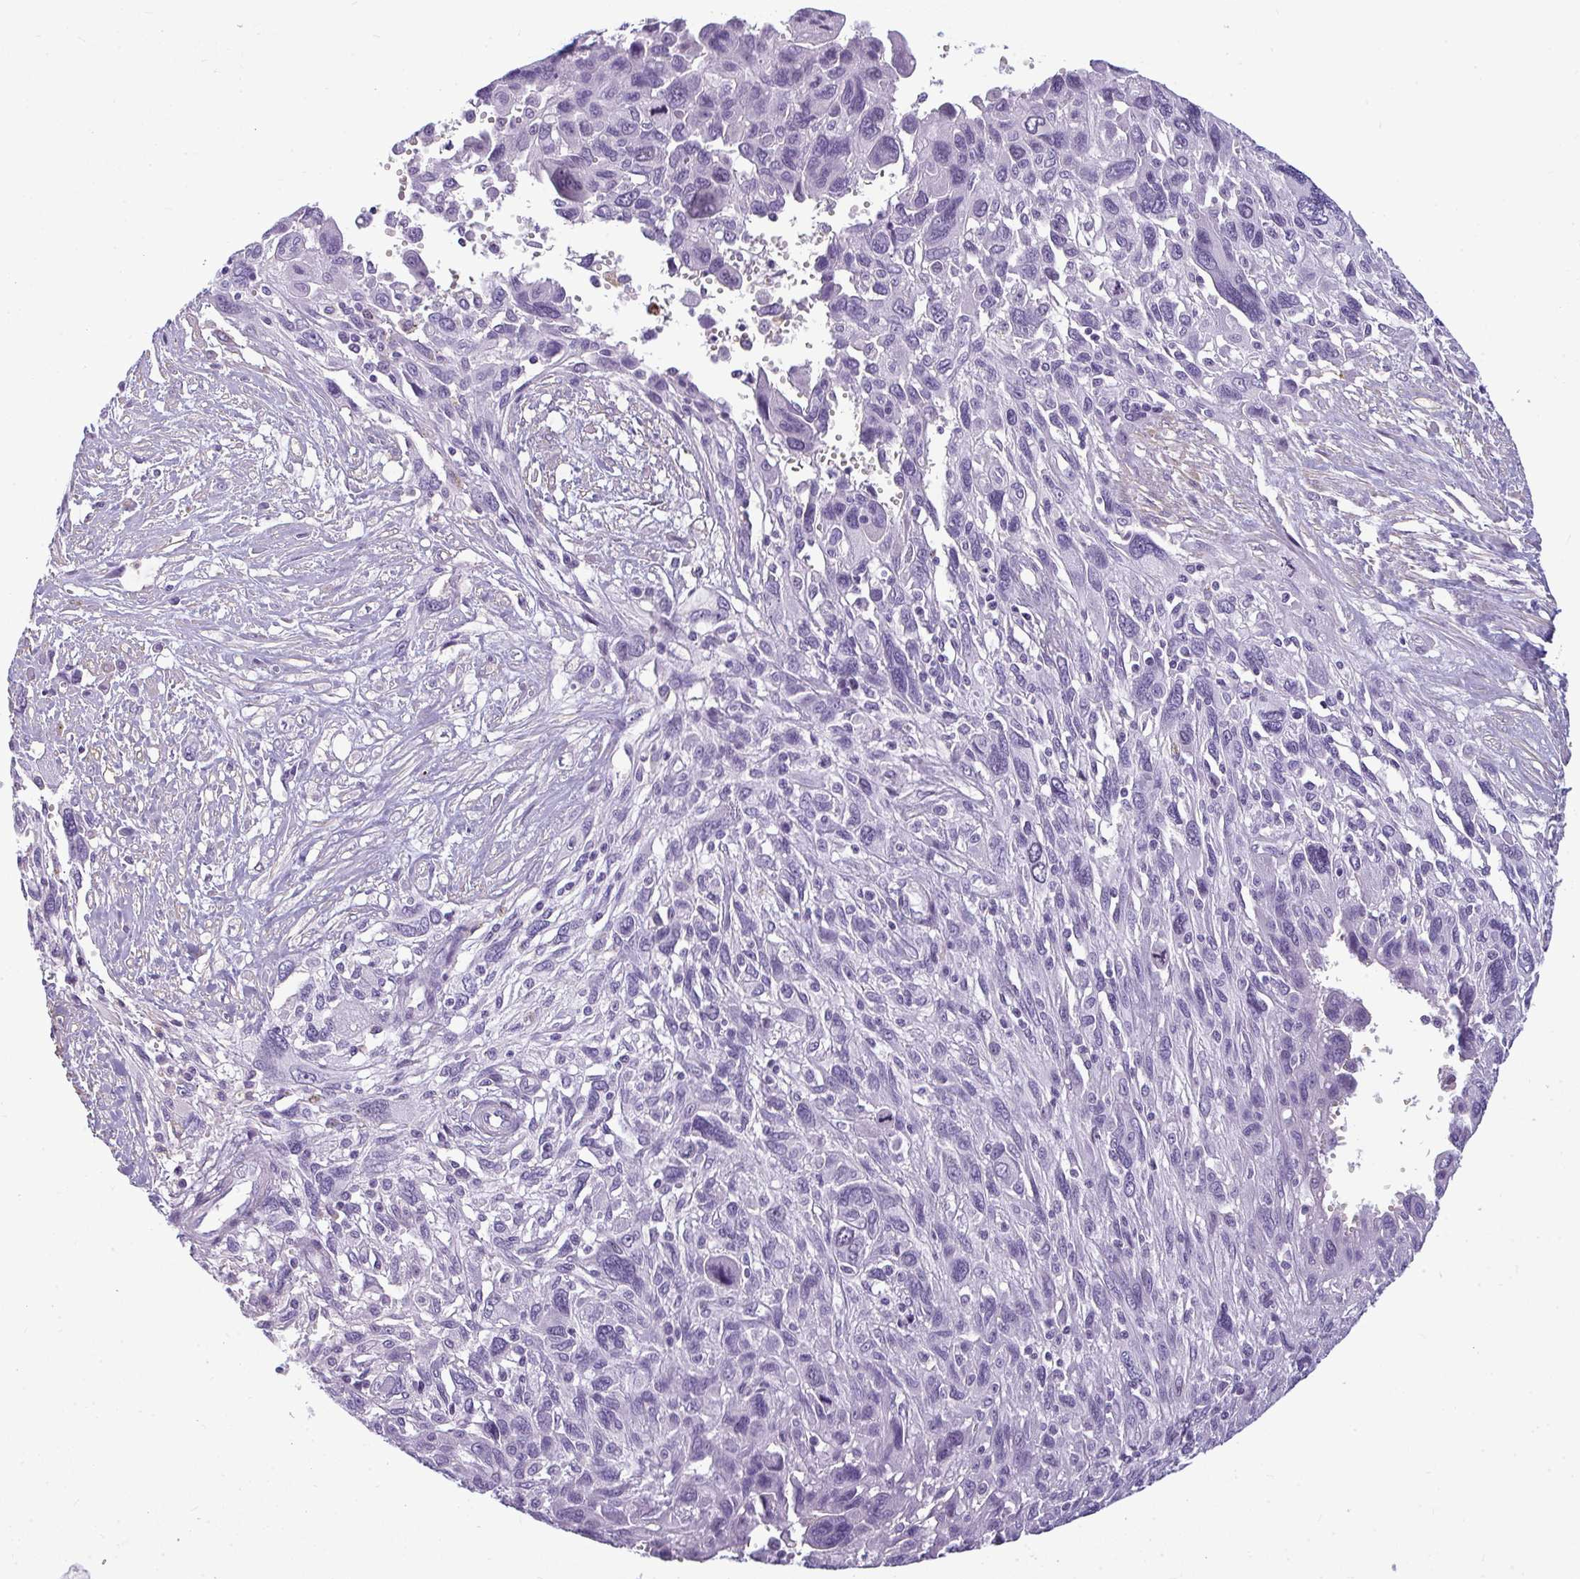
{"staining": {"intensity": "negative", "quantity": "none", "location": "none"}, "tissue": "pancreatic cancer", "cell_type": "Tumor cells", "image_type": "cancer", "snomed": [{"axis": "morphology", "description": "Adenocarcinoma, NOS"}, {"axis": "topography", "description": "Pancreas"}], "caption": "Human pancreatic cancer (adenocarcinoma) stained for a protein using immunohistochemistry (IHC) demonstrates no staining in tumor cells.", "gene": "SUZ12", "patient": {"sex": "female", "age": 47}}